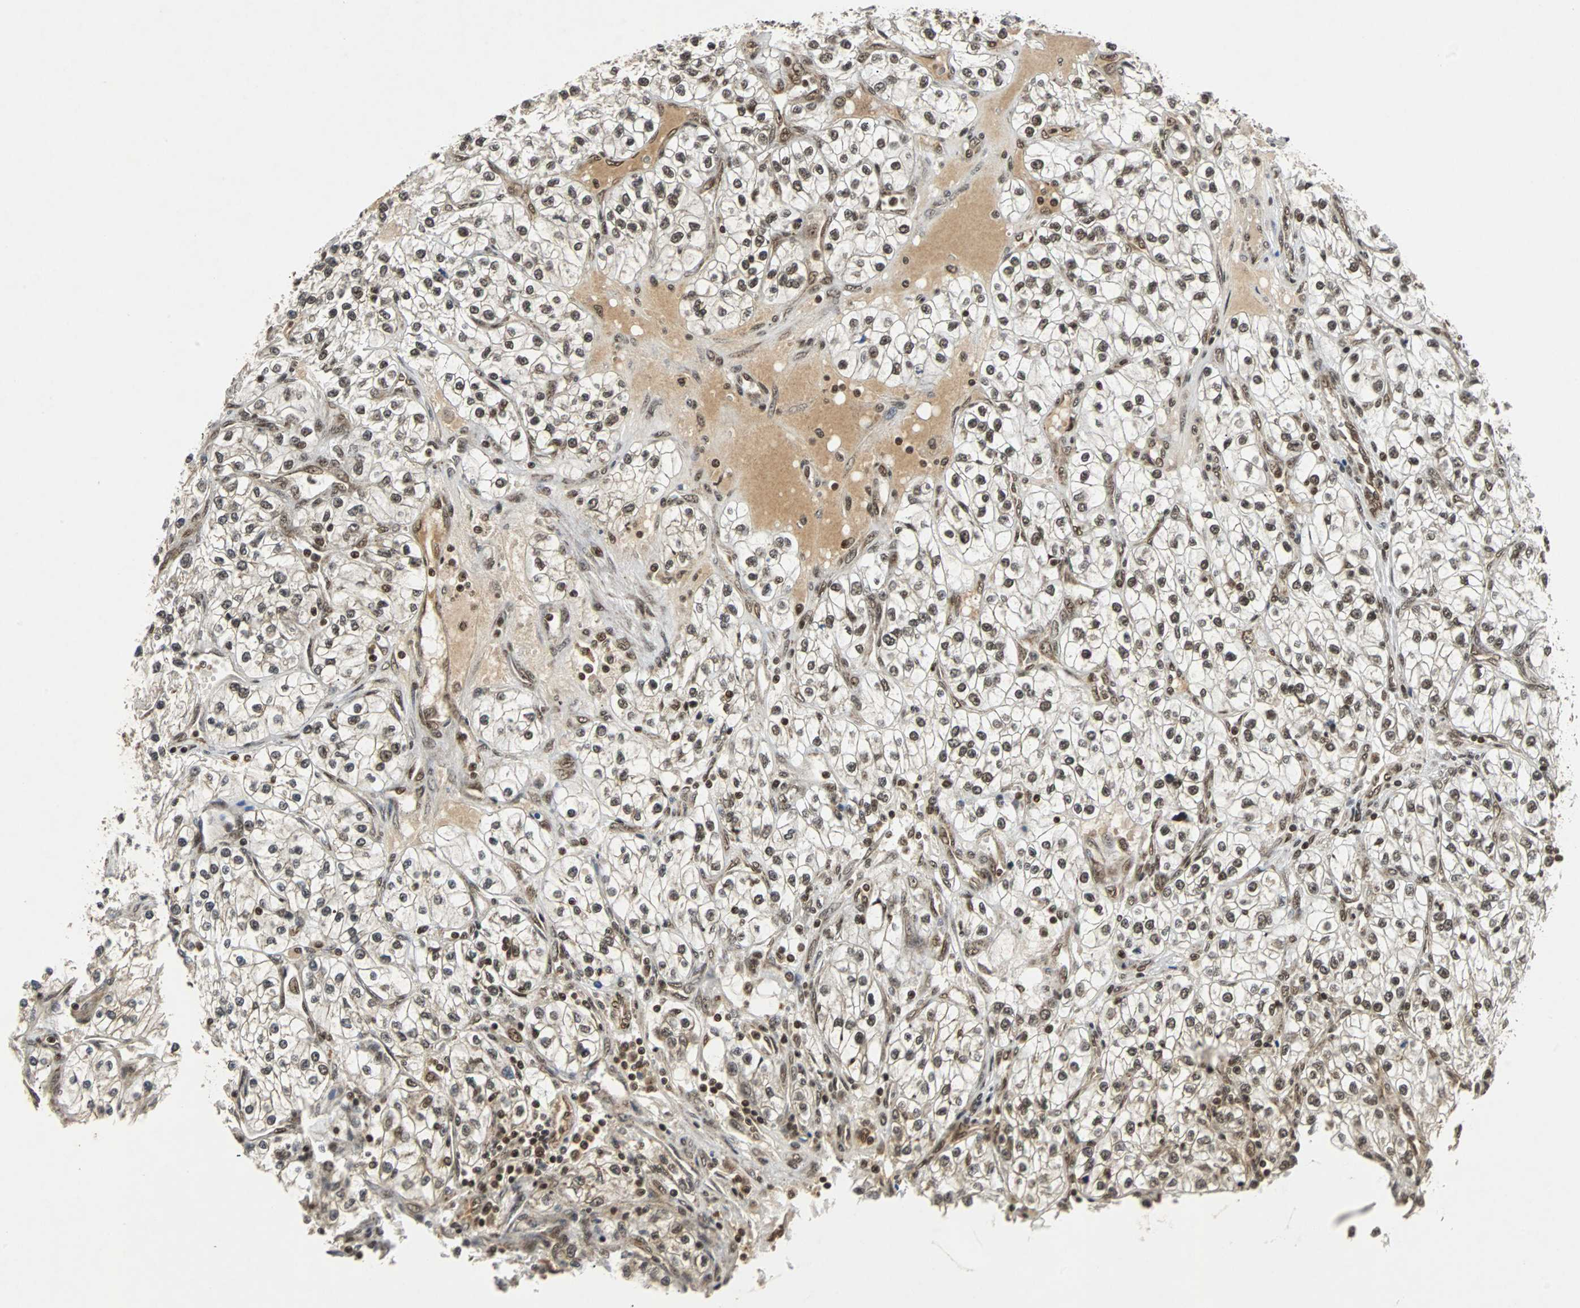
{"staining": {"intensity": "moderate", "quantity": ">75%", "location": "nuclear"}, "tissue": "renal cancer", "cell_type": "Tumor cells", "image_type": "cancer", "snomed": [{"axis": "morphology", "description": "Adenocarcinoma, NOS"}, {"axis": "topography", "description": "Kidney"}], "caption": "The micrograph shows immunohistochemical staining of renal cancer (adenocarcinoma). There is moderate nuclear expression is appreciated in about >75% of tumor cells. (DAB IHC, brown staining for protein, blue staining for nuclei).", "gene": "TAF5", "patient": {"sex": "female", "age": 57}}